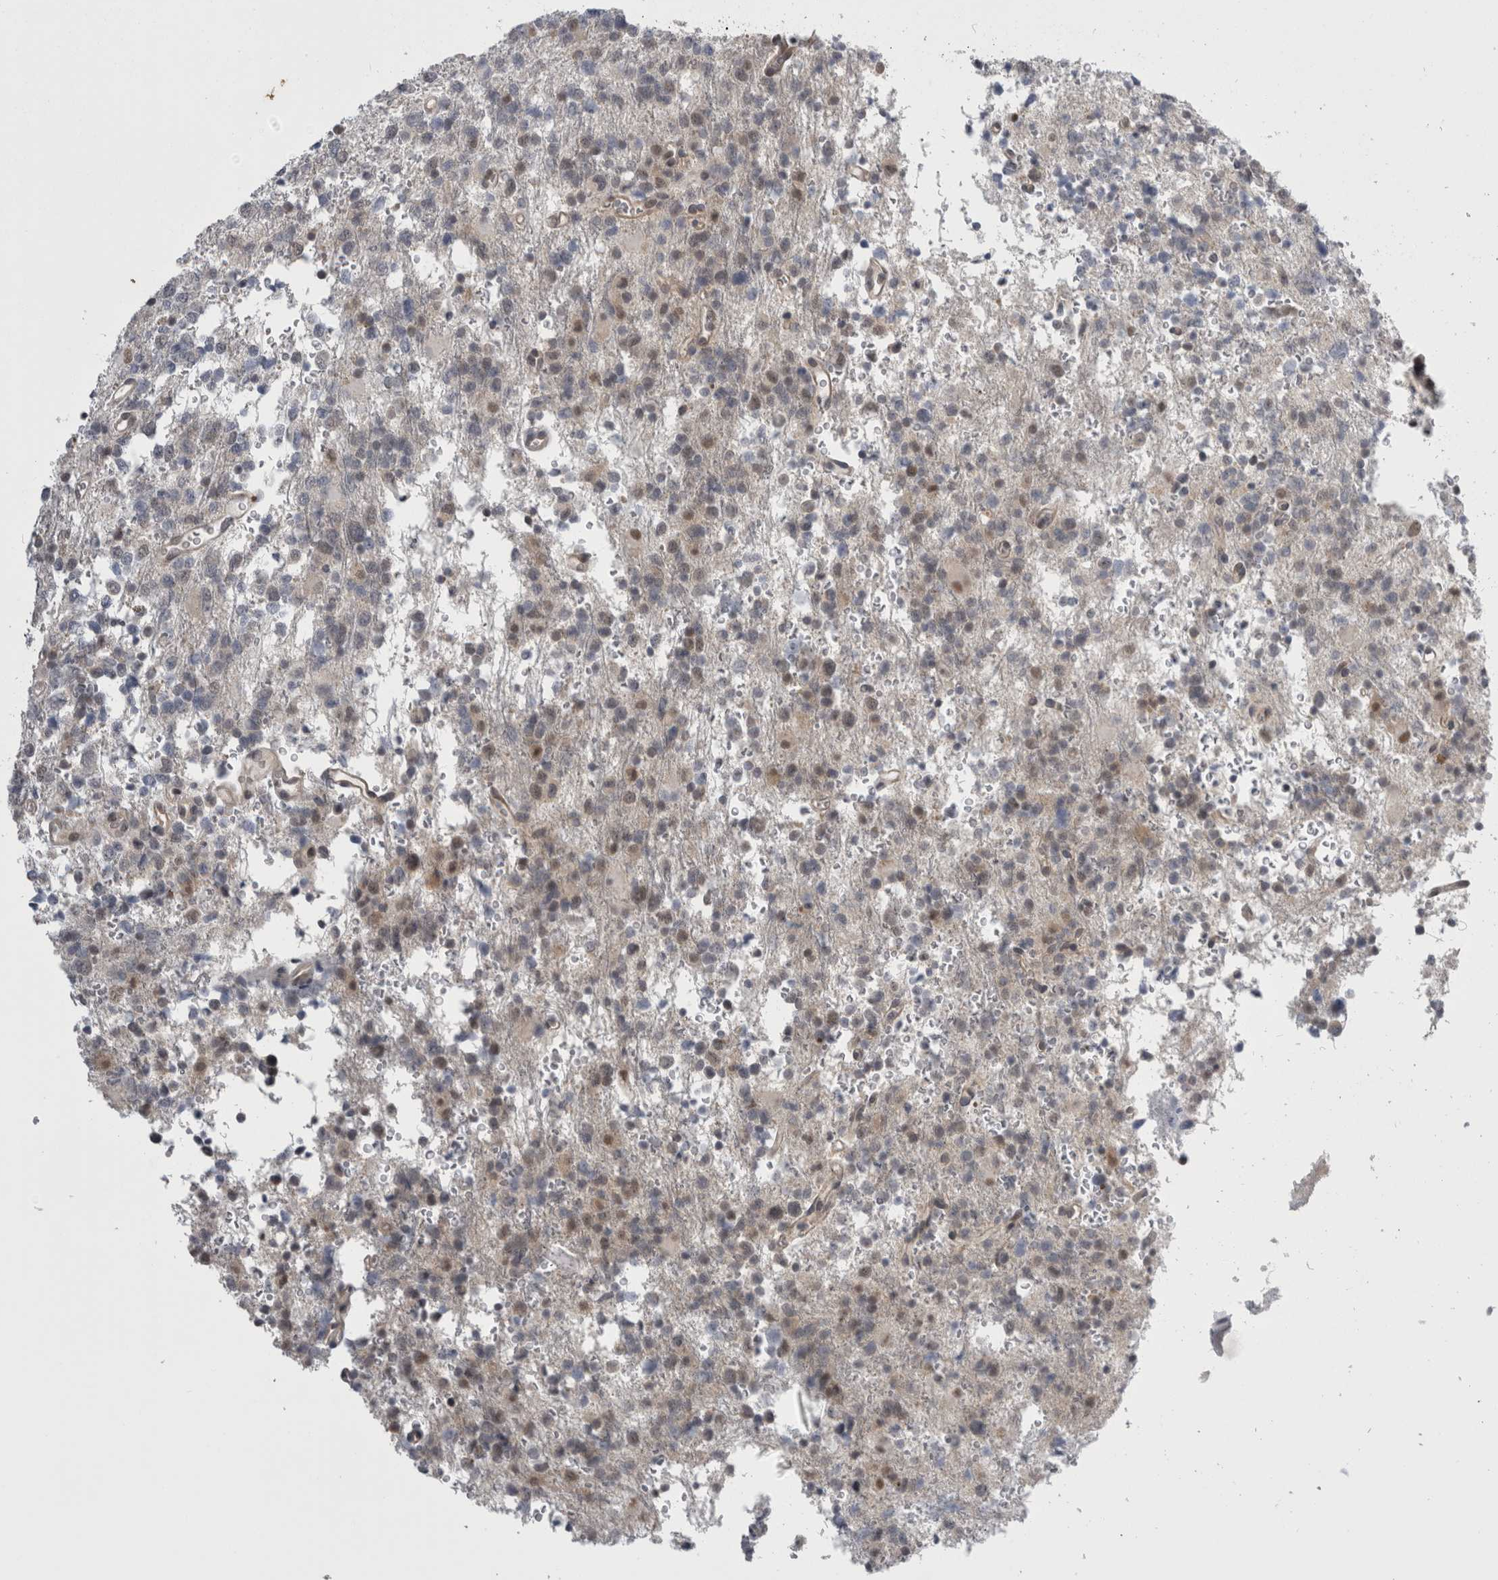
{"staining": {"intensity": "weak", "quantity": "25%-75%", "location": "nuclear"}, "tissue": "glioma", "cell_type": "Tumor cells", "image_type": "cancer", "snomed": [{"axis": "morphology", "description": "Glioma, malignant, High grade"}, {"axis": "topography", "description": "Brain"}], "caption": "Malignant high-grade glioma stained for a protein exhibits weak nuclear positivity in tumor cells.", "gene": "PSMB2", "patient": {"sex": "female", "age": 62}}